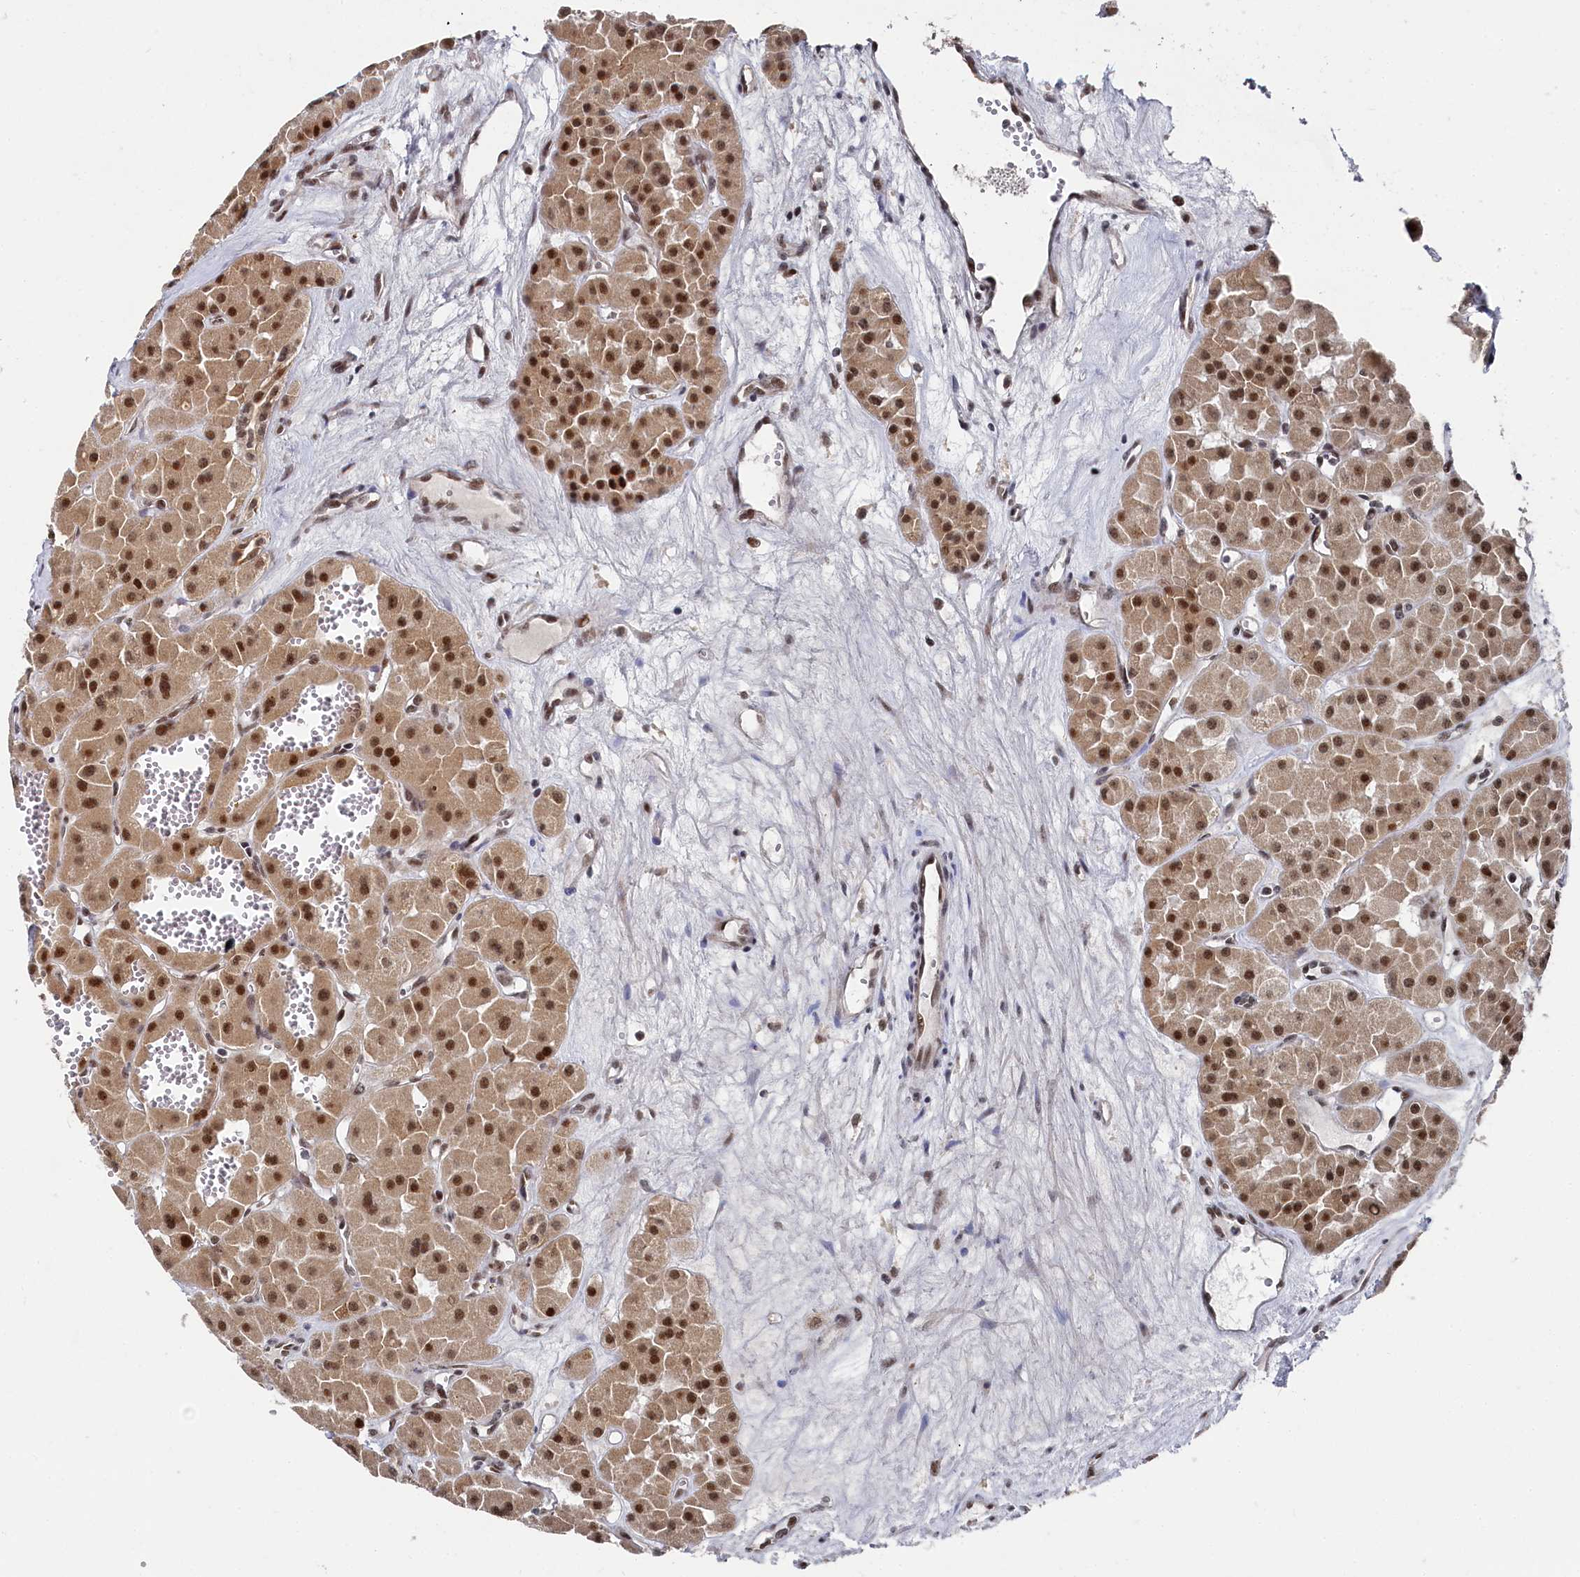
{"staining": {"intensity": "strong", "quantity": ">75%", "location": "cytoplasmic/membranous,nuclear"}, "tissue": "renal cancer", "cell_type": "Tumor cells", "image_type": "cancer", "snomed": [{"axis": "morphology", "description": "Carcinoma, NOS"}, {"axis": "topography", "description": "Kidney"}], "caption": "Immunohistochemistry (IHC) of renal cancer demonstrates high levels of strong cytoplasmic/membranous and nuclear staining in approximately >75% of tumor cells. (Stains: DAB (3,3'-diaminobenzidine) in brown, nuclei in blue, Microscopy: brightfield microscopy at high magnification).", "gene": "BUB3", "patient": {"sex": "female", "age": 75}}